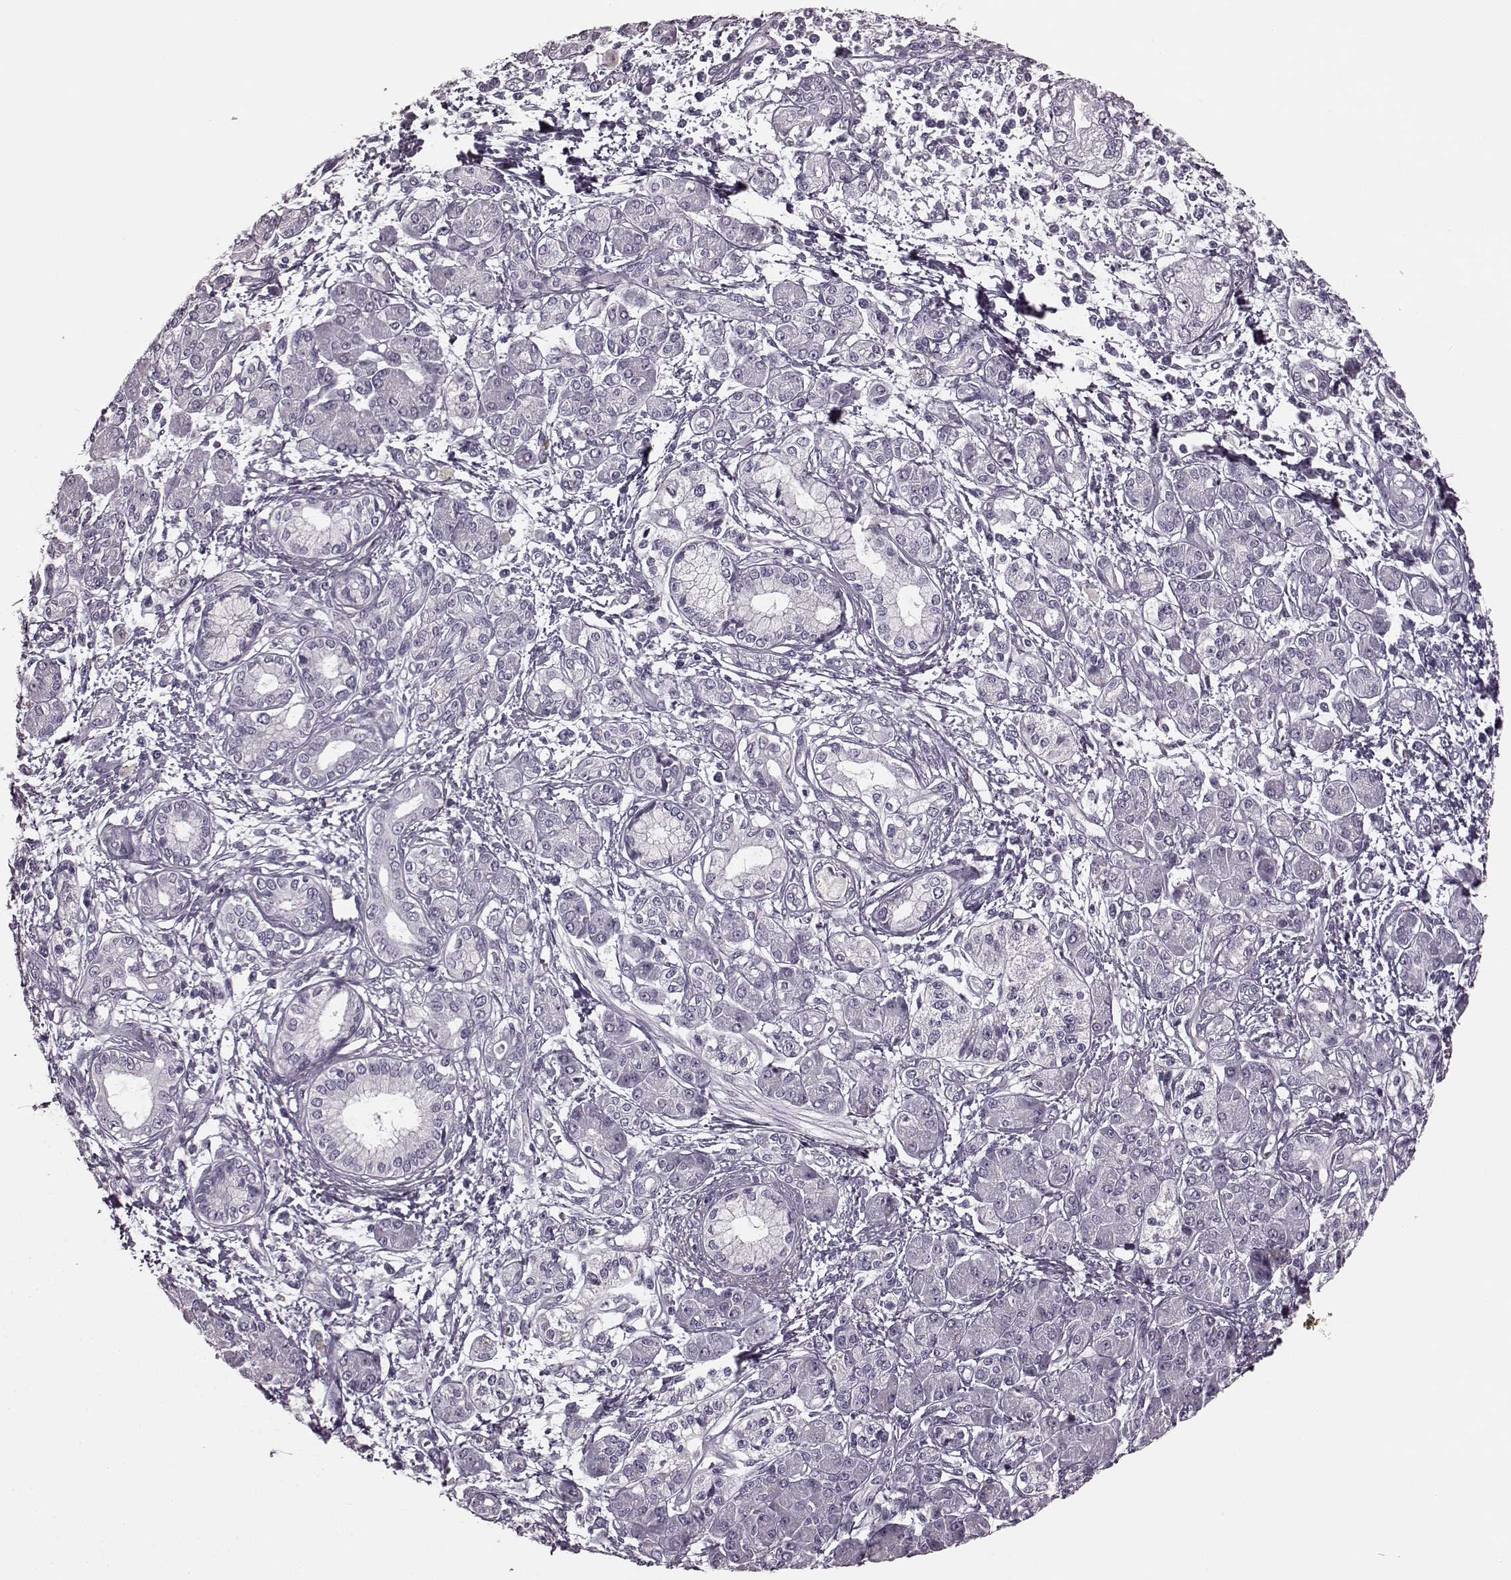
{"staining": {"intensity": "negative", "quantity": "none", "location": "none"}, "tissue": "pancreatic cancer", "cell_type": "Tumor cells", "image_type": "cancer", "snomed": [{"axis": "morphology", "description": "Adenocarcinoma, NOS"}, {"axis": "topography", "description": "Pancreas"}], "caption": "Immunohistochemistry (IHC) histopathology image of neoplastic tissue: human pancreatic cancer stained with DAB demonstrates no significant protein positivity in tumor cells. (Brightfield microscopy of DAB (3,3'-diaminobenzidine) immunohistochemistry at high magnification).", "gene": "TRPM1", "patient": {"sex": "male", "age": 70}}